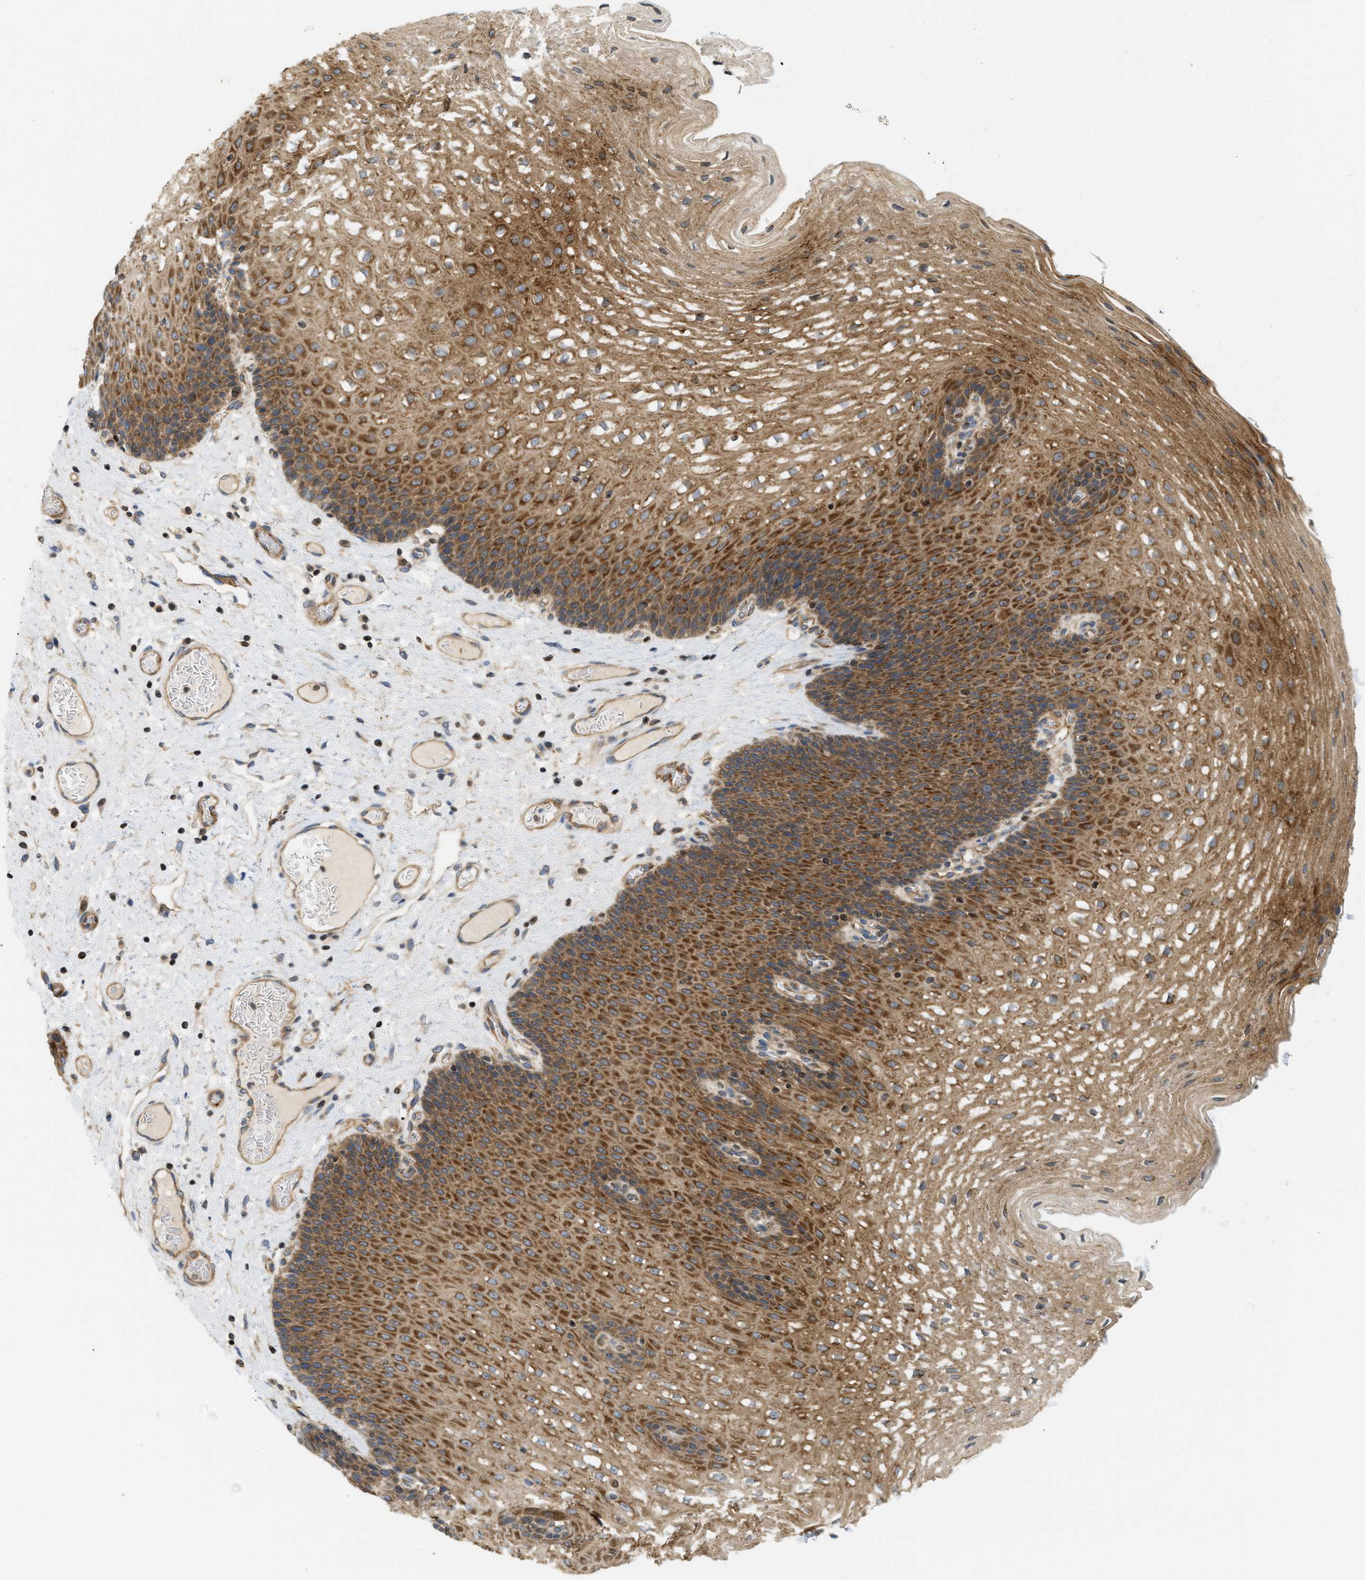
{"staining": {"intensity": "strong", "quantity": ">75%", "location": "cytoplasmic/membranous"}, "tissue": "esophagus", "cell_type": "Squamous epithelial cells", "image_type": "normal", "snomed": [{"axis": "morphology", "description": "Normal tissue, NOS"}, {"axis": "topography", "description": "Esophagus"}], "caption": "Protein analysis of unremarkable esophagus exhibits strong cytoplasmic/membranous positivity in about >75% of squamous epithelial cells. The protein is stained brown, and the nuclei are stained in blue (DAB IHC with brightfield microscopy, high magnification).", "gene": "STRN", "patient": {"sex": "male", "age": 48}}